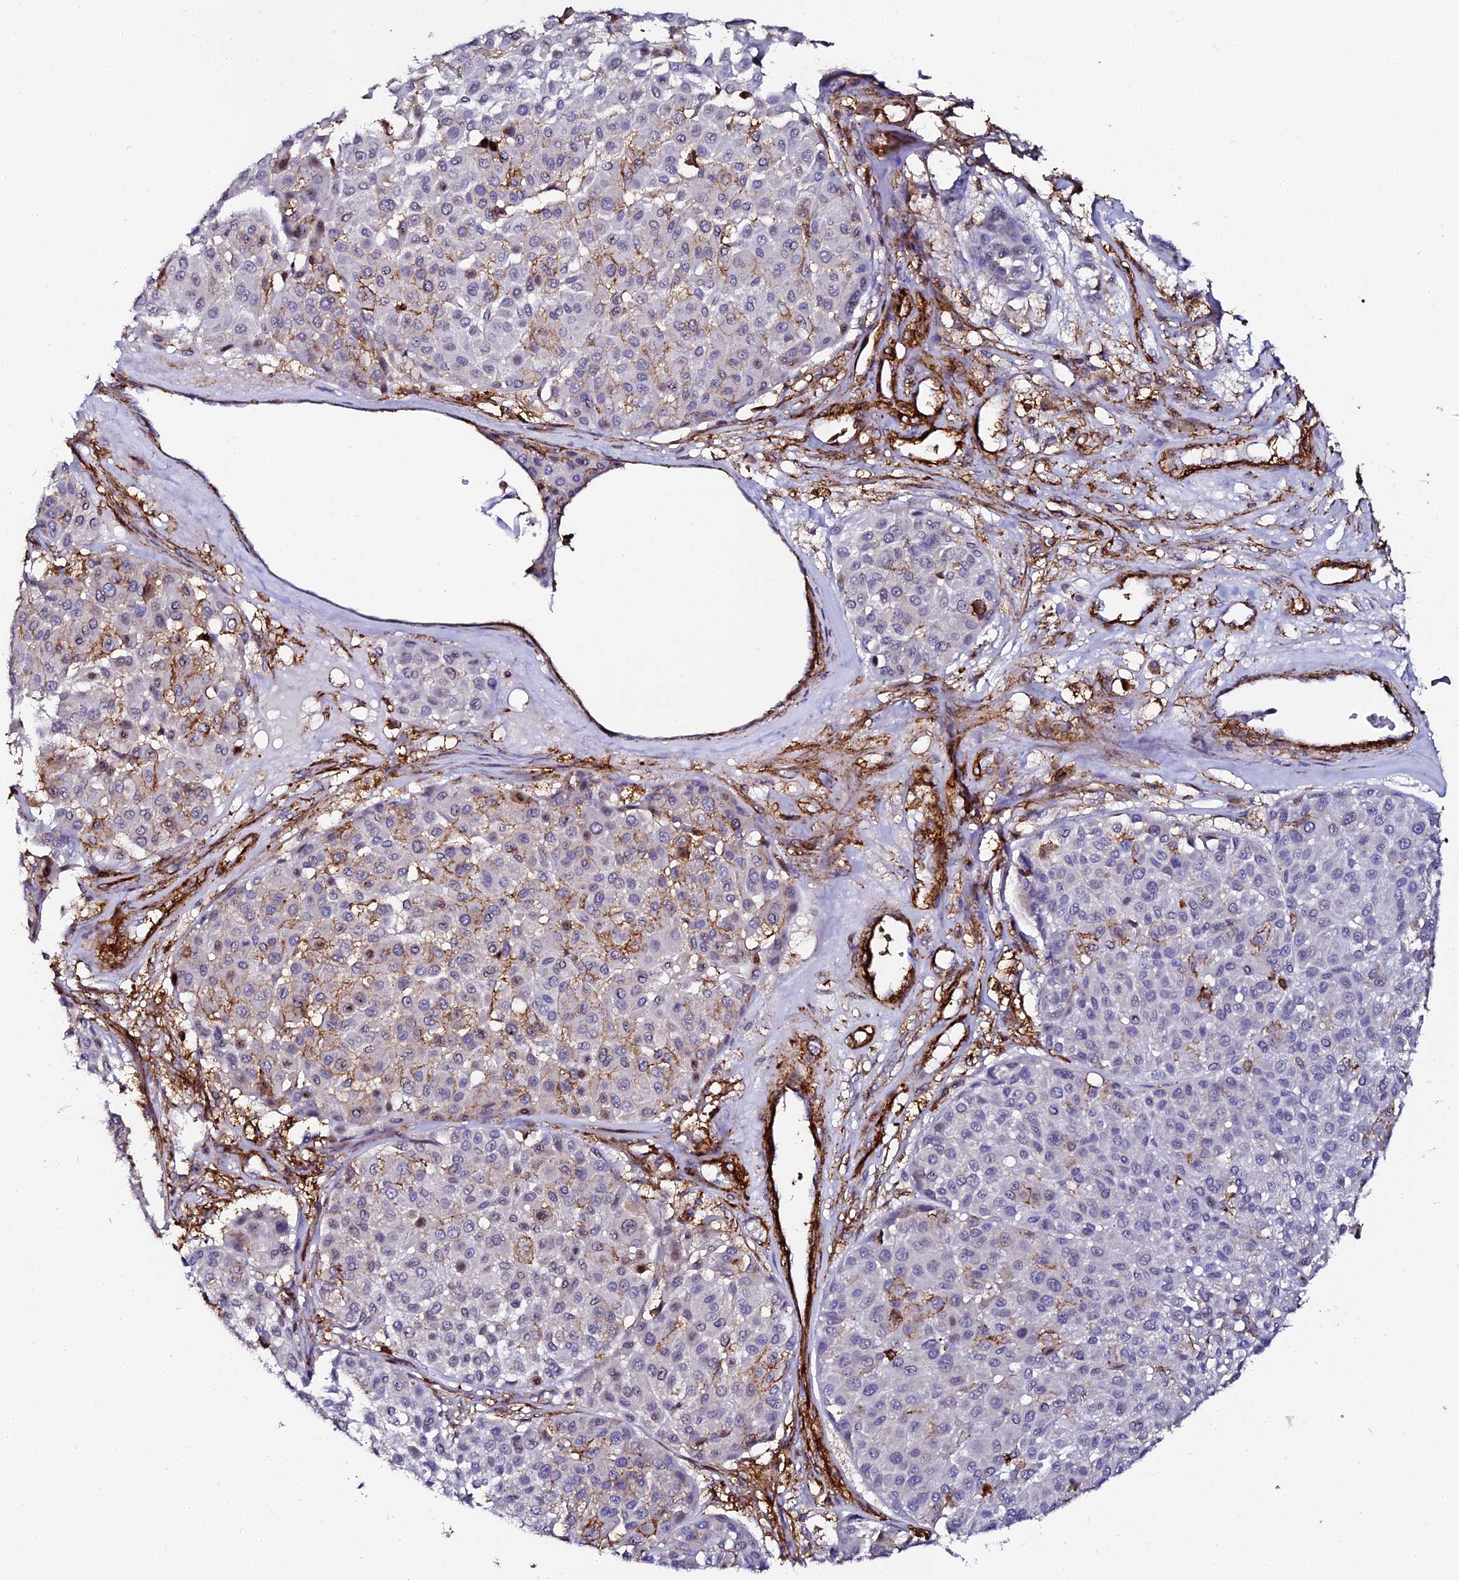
{"staining": {"intensity": "weak", "quantity": "<25%", "location": "cytoplasmic/membranous"}, "tissue": "melanoma", "cell_type": "Tumor cells", "image_type": "cancer", "snomed": [{"axis": "morphology", "description": "Malignant melanoma, Metastatic site"}, {"axis": "topography", "description": "Soft tissue"}], "caption": "There is no significant expression in tumor cells of malignant melanoma (metastatic site).", "gene": "AAAS", "patient": {"sex": "male", "age": 41}}